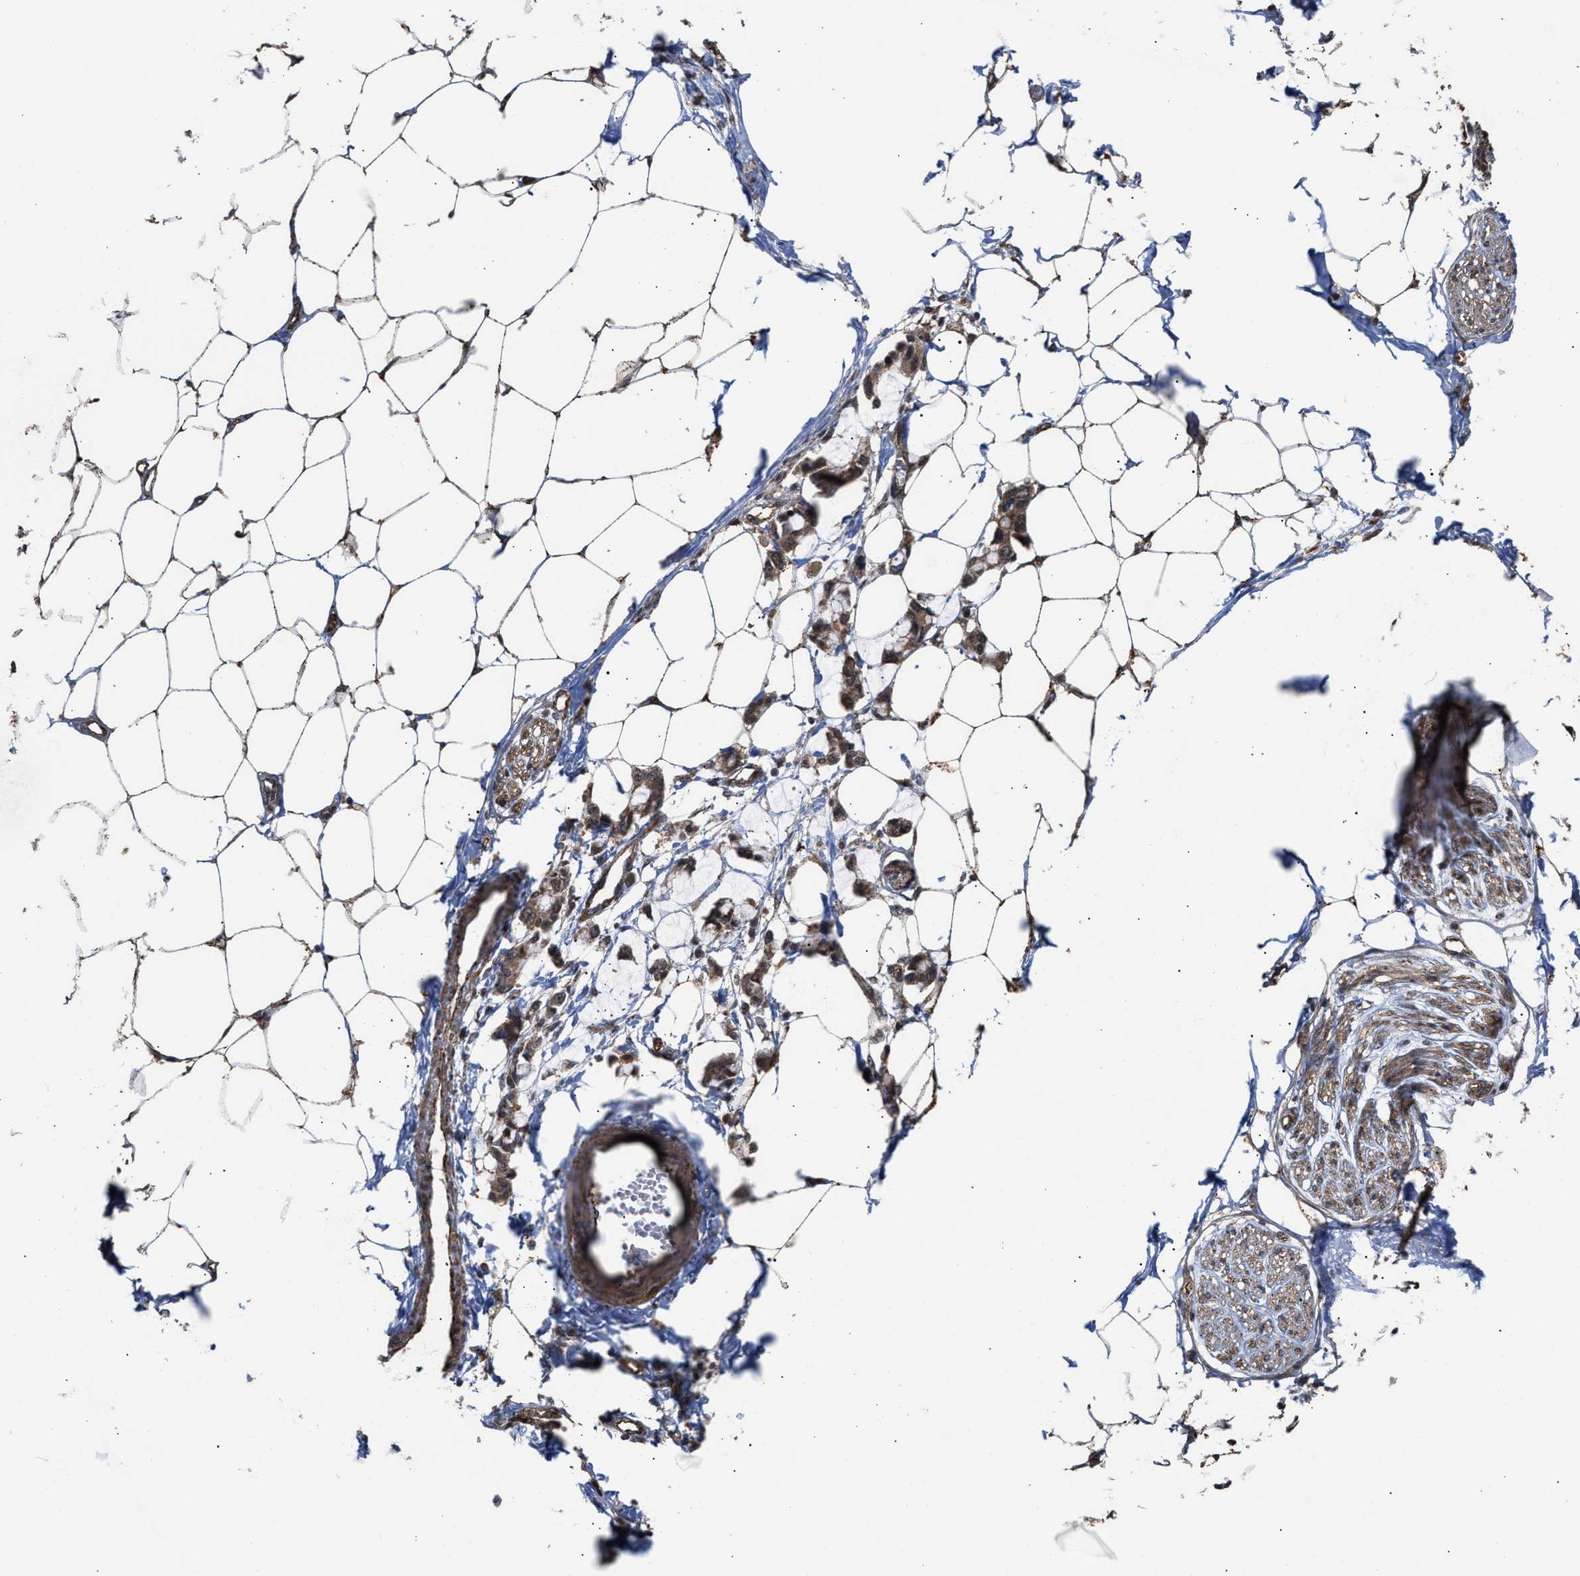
{"staining": {"intensity": "moderate", "quantity": ">75%", "location": "cytoplasmic/membranous"}, "tissue": "adipose tissue", "cell_type": "Adipocytes", "image_type": "normal", "snomed": [{"axis": "morphology", "description": "Normal tissue, NOS"}, {"axis": "morphology", "description": "Adenocarcinoma, NOS"}, {"axis": "topography", "description": "Colon"}, {"axis": "topography", "description": "Peripheral nerve tissue"}], "caption": "Immunohistochemistry (IHC) (DAB) staining of normal adipose tissue exhibits moderate cytoplasmic/membranous protein expression in approximately >75% of adipocytes.", "gene": "EXOSC2", "patient": {"sex": "male", "age": 14}}